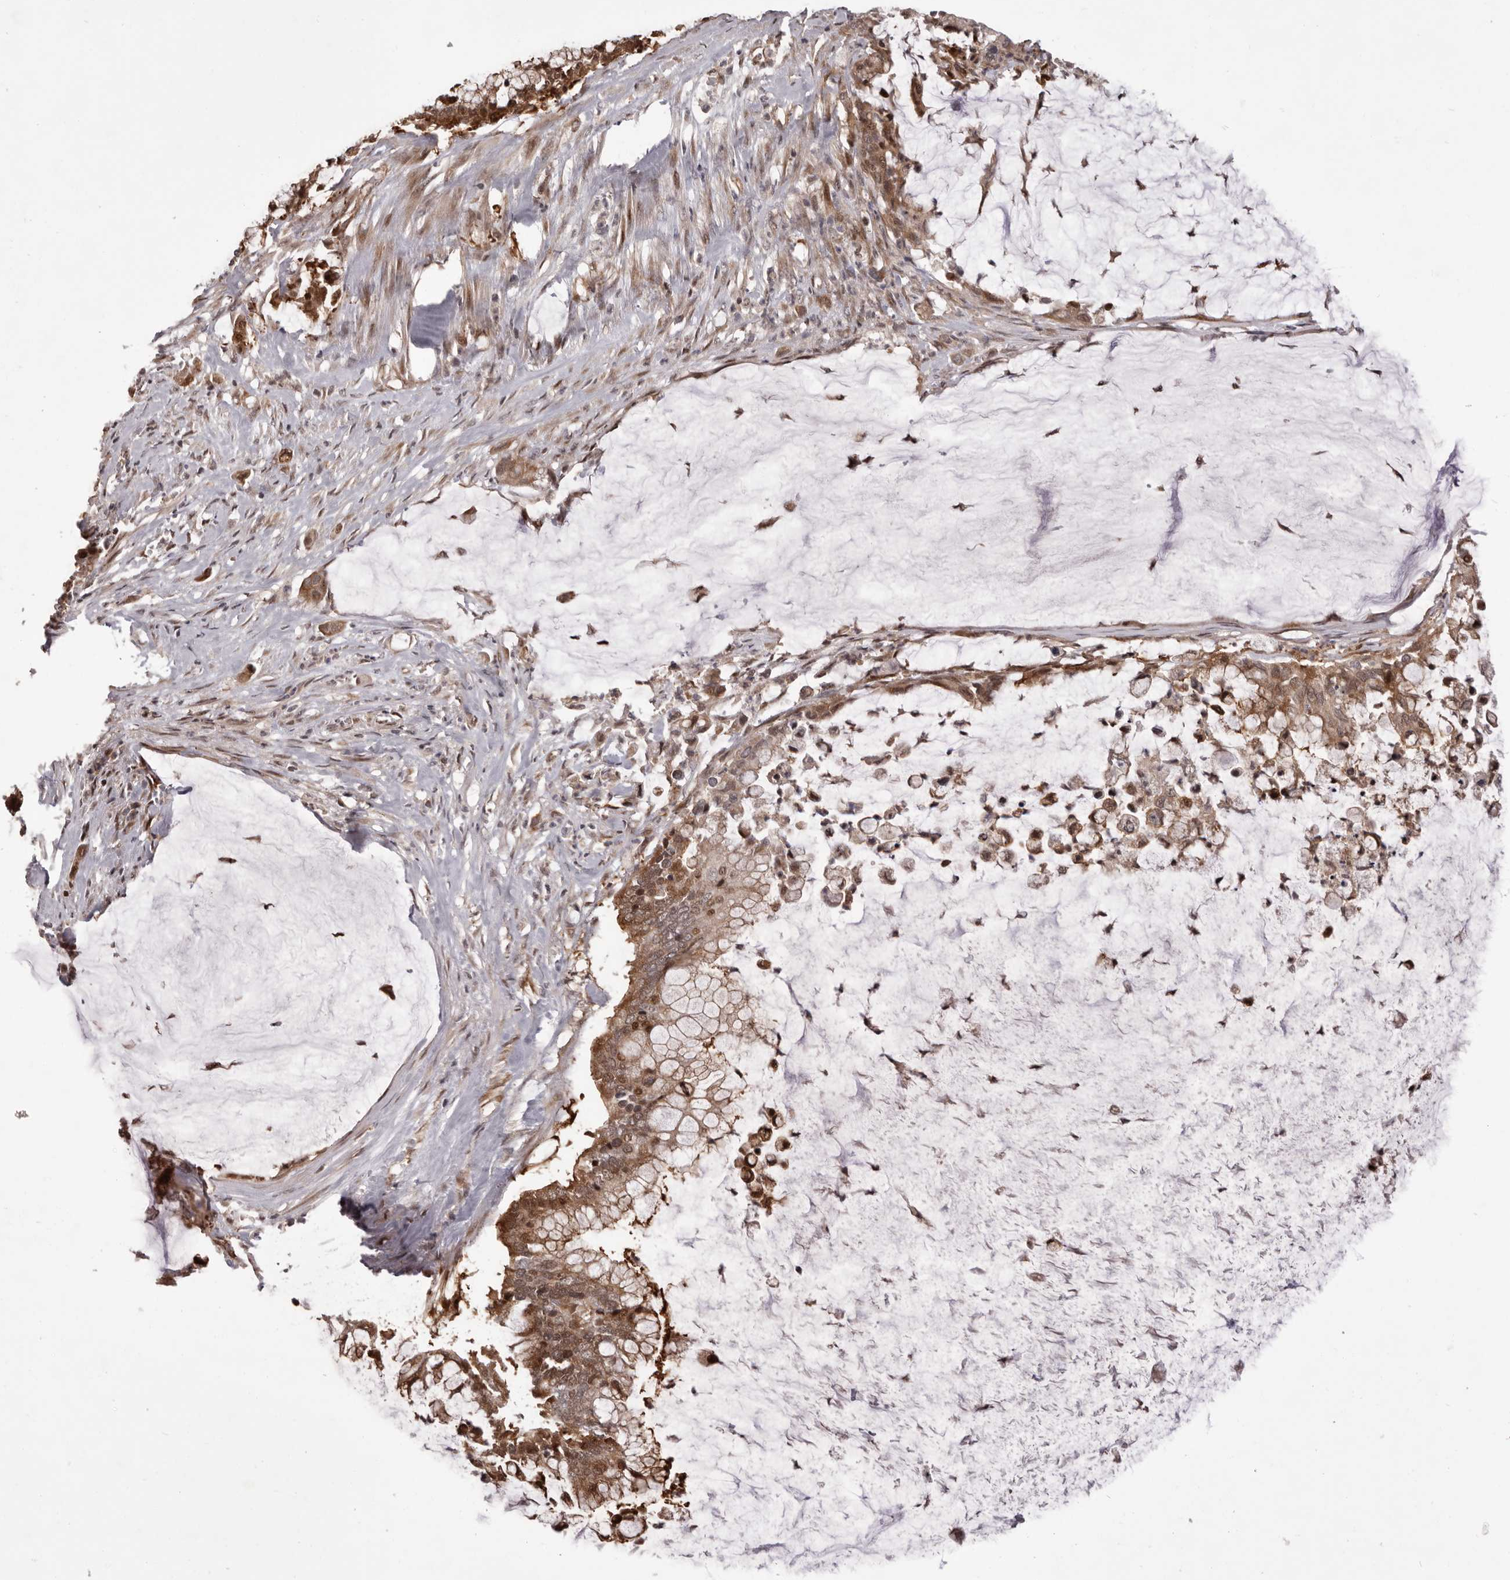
{"staining": {"intensity": "strong", "quantity": ">75%", "location": "cytoplasmic/membranous,nuclear"}, "tissue": "pancreatic cancer", "cell_type": "Tumor cells", "image_type": "cancer", "snomed": [{"axis": "morphology", "description": "Adenocarcinoma, NOS"}, {"axis": "topography", "description": "Pancreas"}], "caption": "High-magnification brightfield microscopy of pancreatic cancer (adenocarcinoma) stained with DAB (brown) and counterstained with hematoxylin (blue). tumor cells exhibit strong cytoplasmic/membranous and nuclear expression is seen in about>75% of cells.", "gene": "GFOD1", "patient": {"sex": "male", "age": 41}}